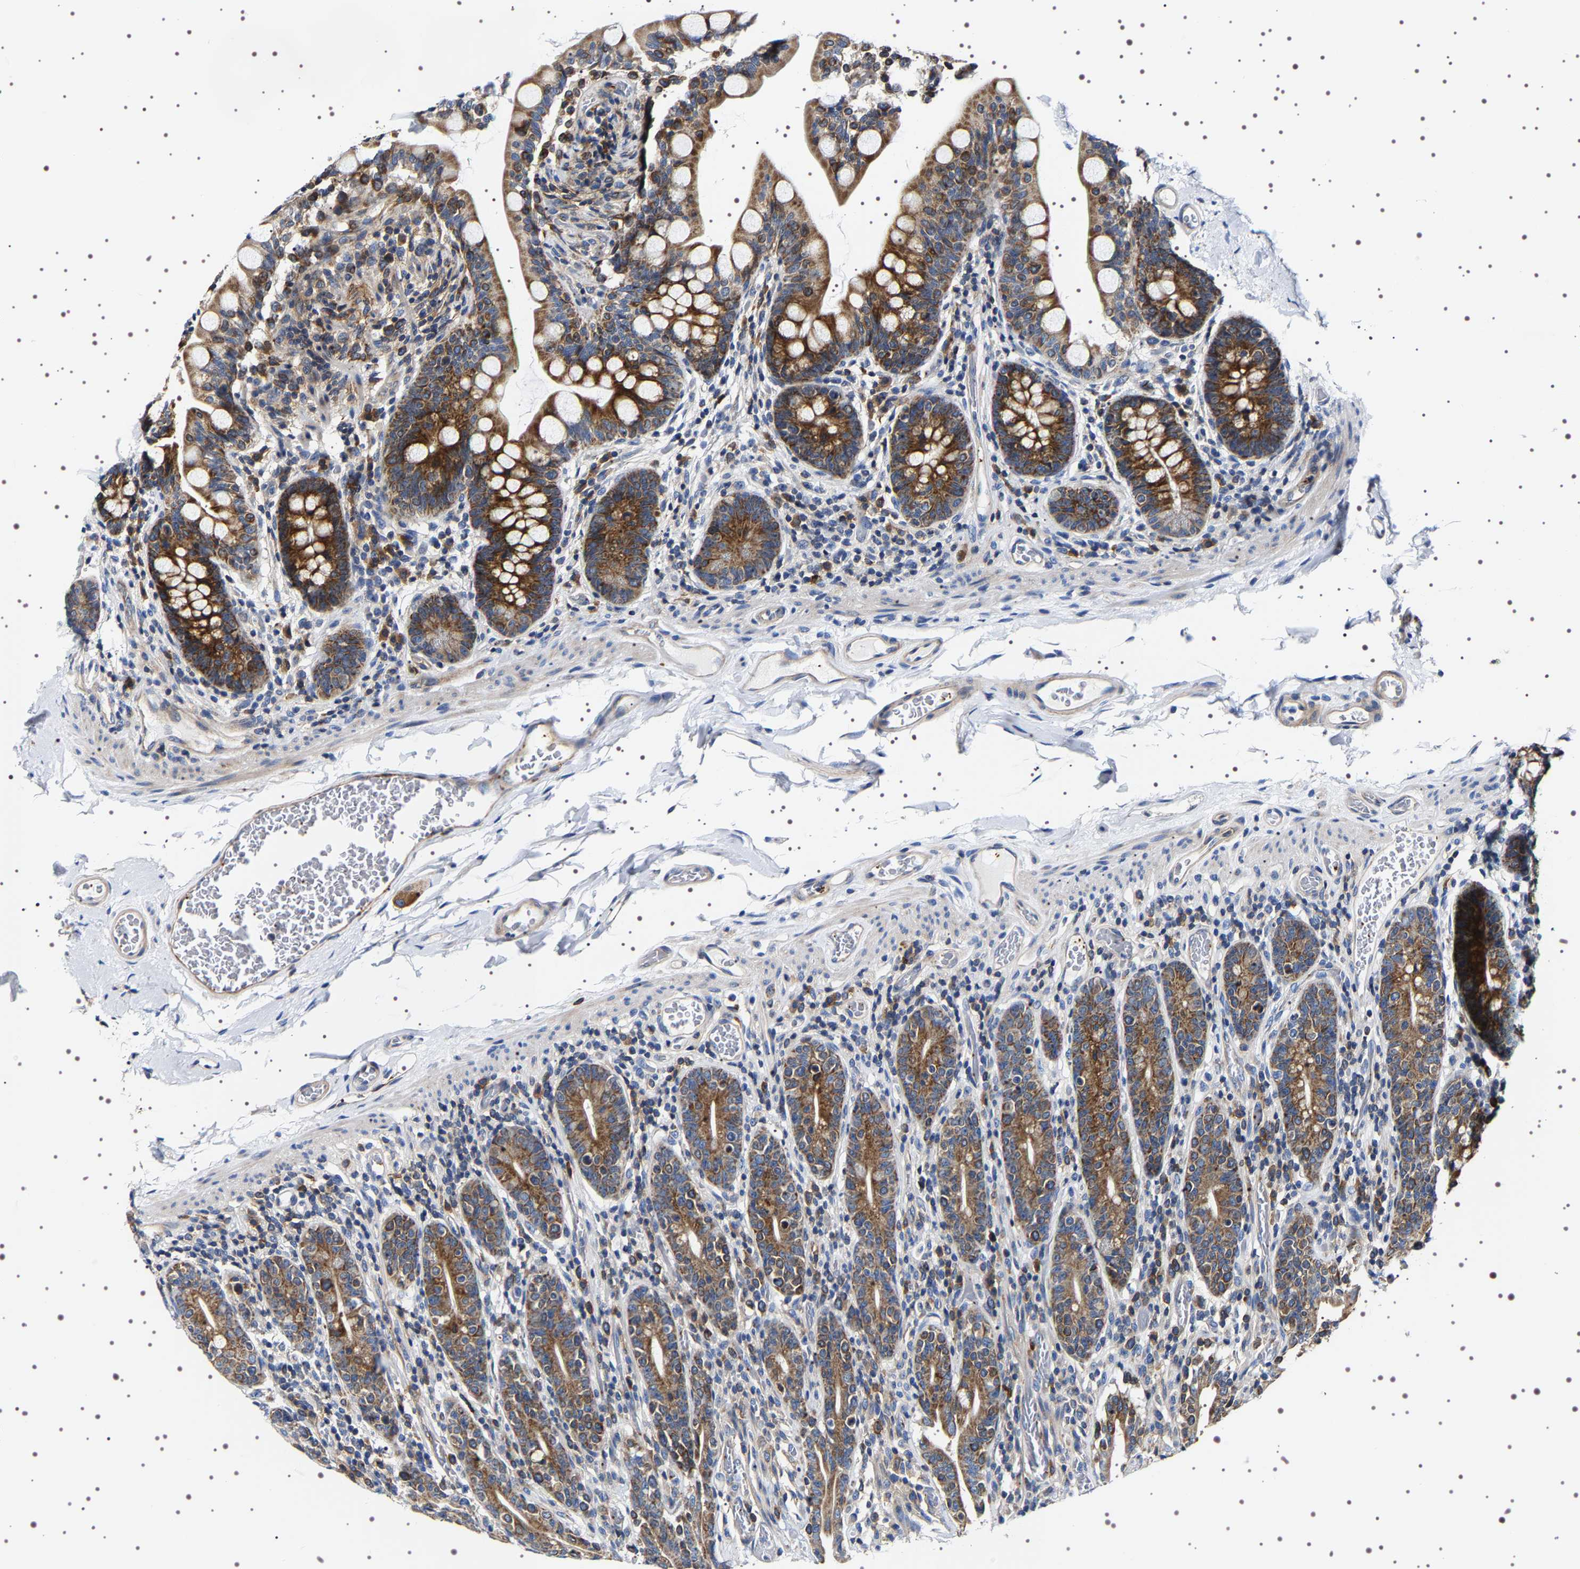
{"staining": {"intensity": "strong", "quantity": ">75%", "location": "cytoplasmic/membranous"}, "tissue": "small intestine", "cell_type": "Glandular cells", "image_type": "normal", "snomed": [{"axis": "morphology", "description": "Normal tissue, NOS"}, {"axis": "topography", "description": "Small intestine"}], "caption": "This is a photomicrograph of IHC staining of unremarkable small intestine, which shows strong expression in the cytoplasmic/membranous of glandular cells.", "gene": "SQLE", "patient": {"sex": "female", "age": 56}}